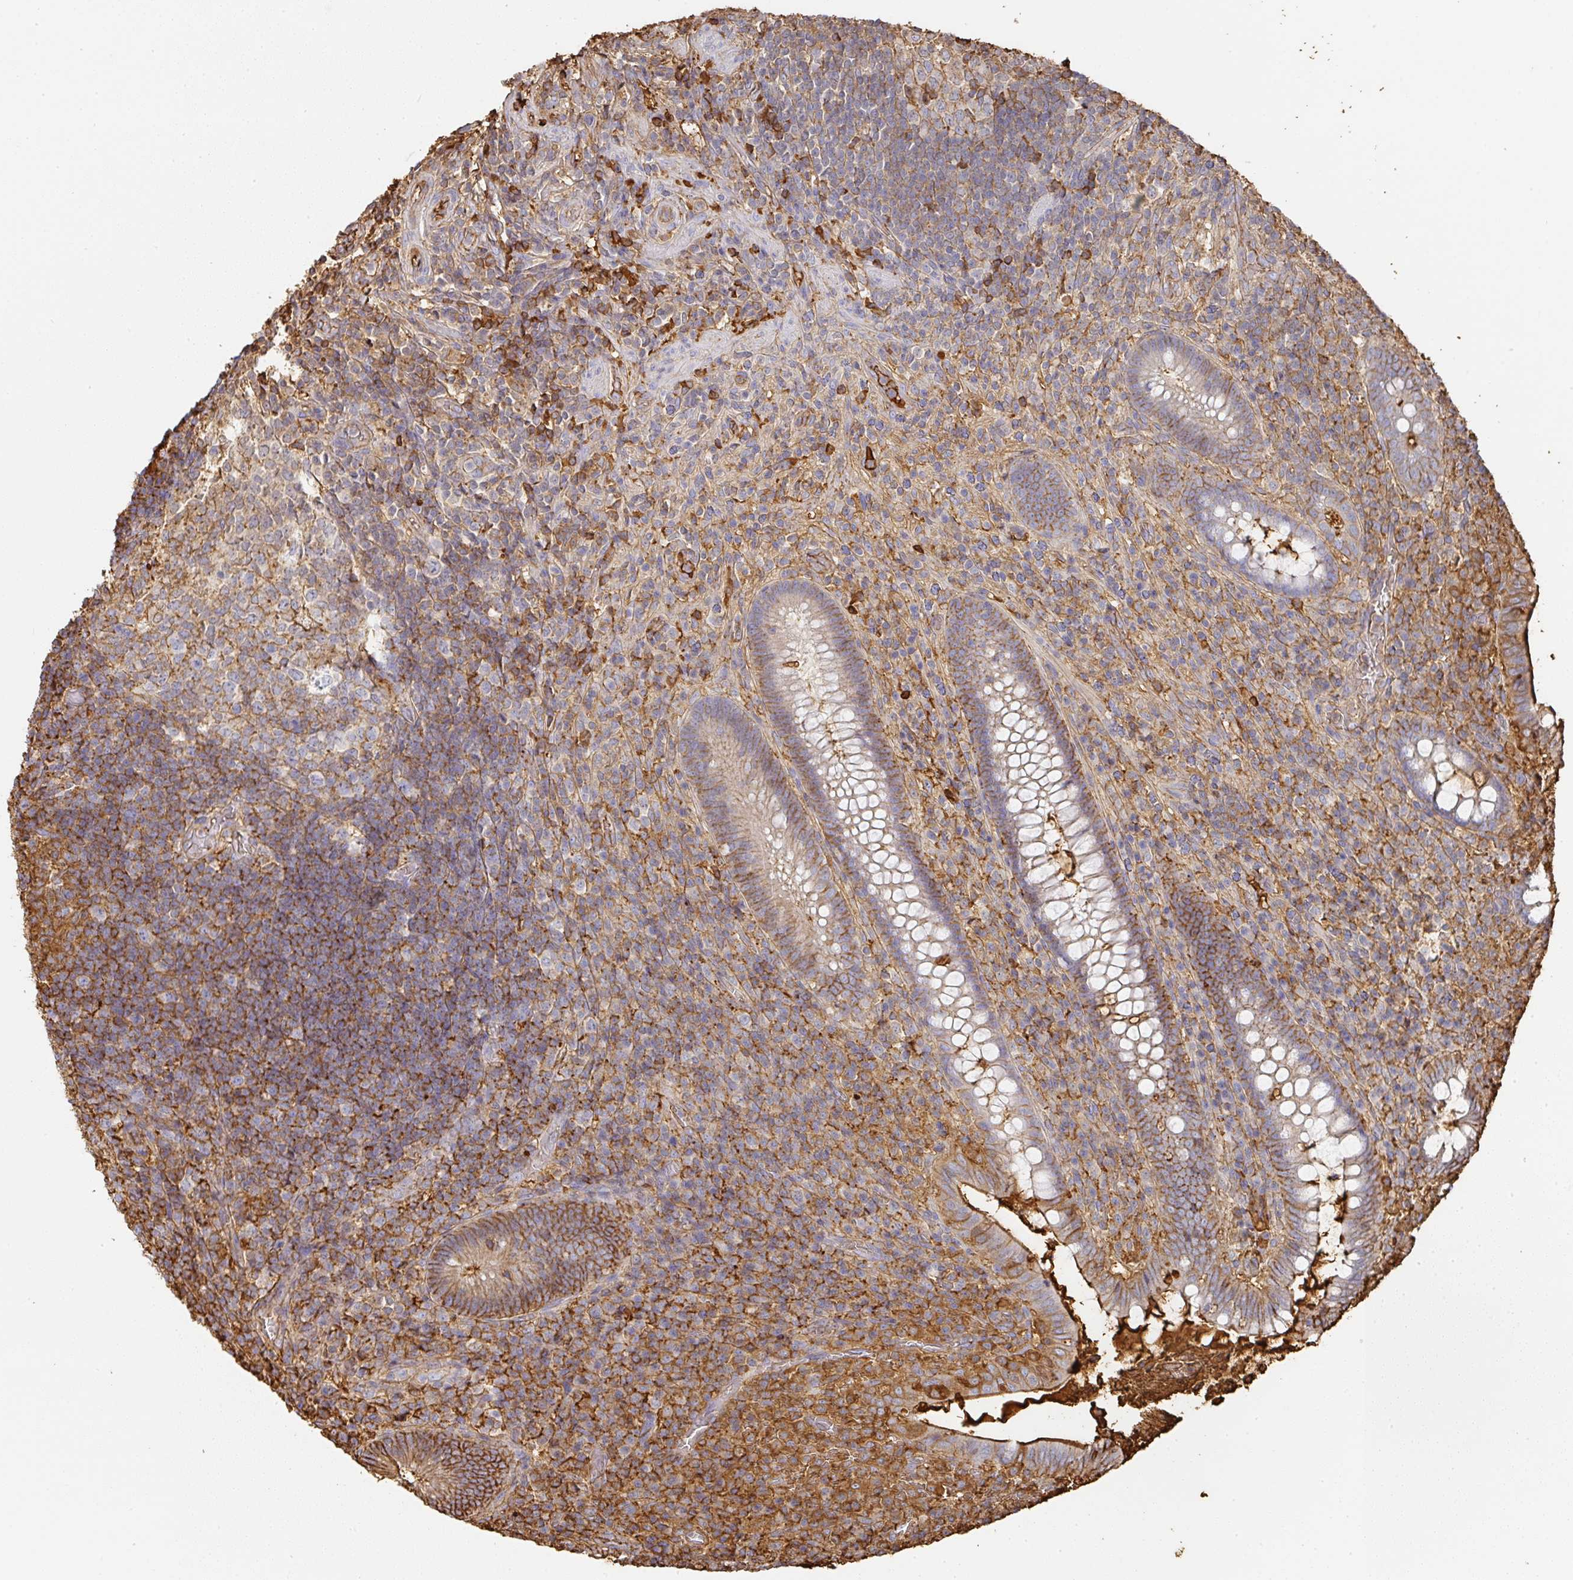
{"staining": {"intensity": "moderate", "quantity": "25%-75%", "location": "cytoplasmic/membranous"}, "tissue": "appendix", "cell_type": "Glandular cells", "image_type": "normal", "snomed": [{"axis": "morphology", "description": "Normal tissue, NOS"}, {"axis": "topography", "description": "Appendix"}], "caption": "Approximately 25%-75% of glandular cells in normal human appendix display moderate cytoplasmic/membranous protein positivity as visualized by brown immunohistochemical staining.", "gene": "ALB", "patient": {"sex": "female", "age": 43}}